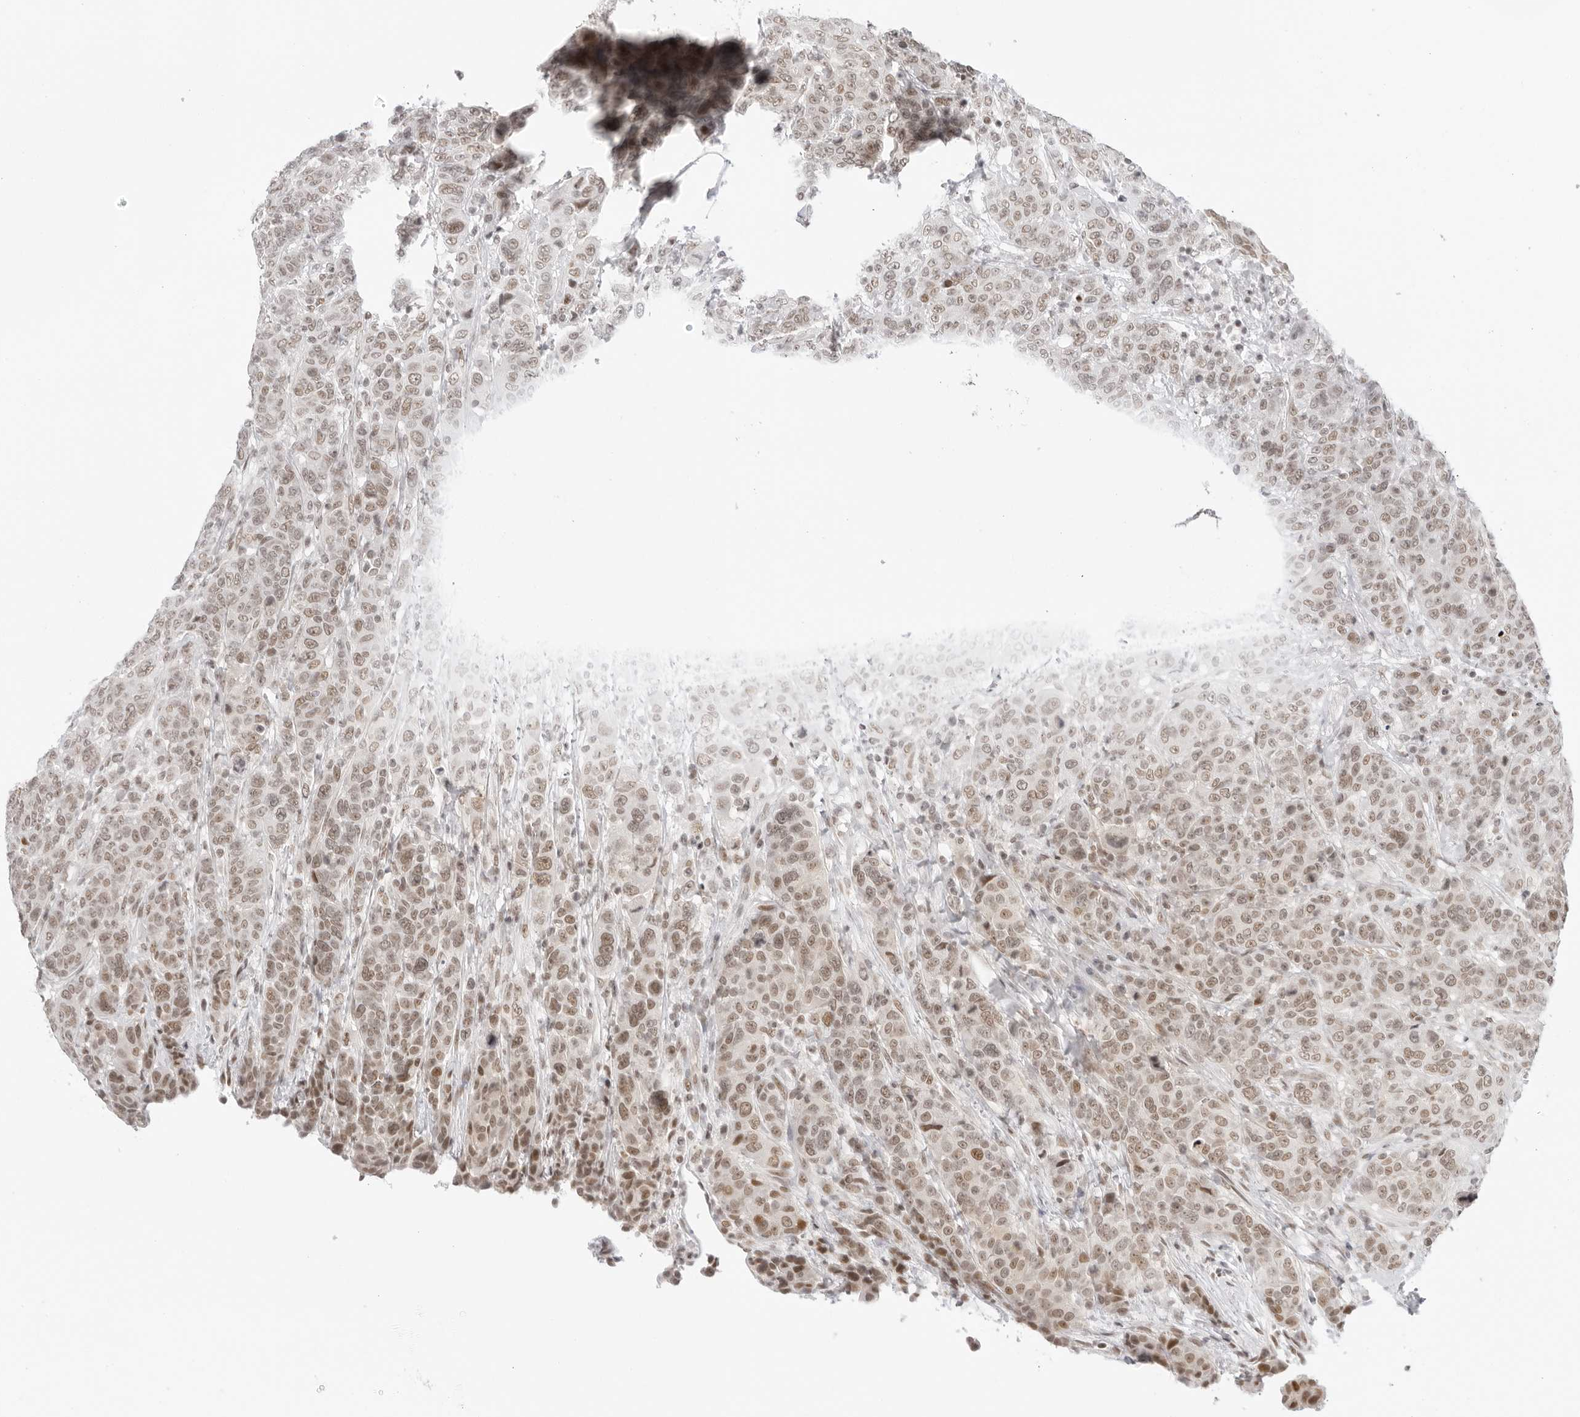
{"staining": {"intensity": "moderate", "quantity": ">75%", "location": "nuclear"}, "tissue": "breast cancer", "cell_type": "Tumor cells", "image_type": "cancer", "snomed": [{"axis": "morphology", "description": "Duct carcinoma"}, {"axis": "topography", "description": "Breast"}], "caption": "IHC of human breast infiltrating ductal carcinoma displays medium levels of moderate nuclear staining in approximately >75% of tumor cells.", "gene": "TCIM", "patient": {"sex": "female", "age": 37}}